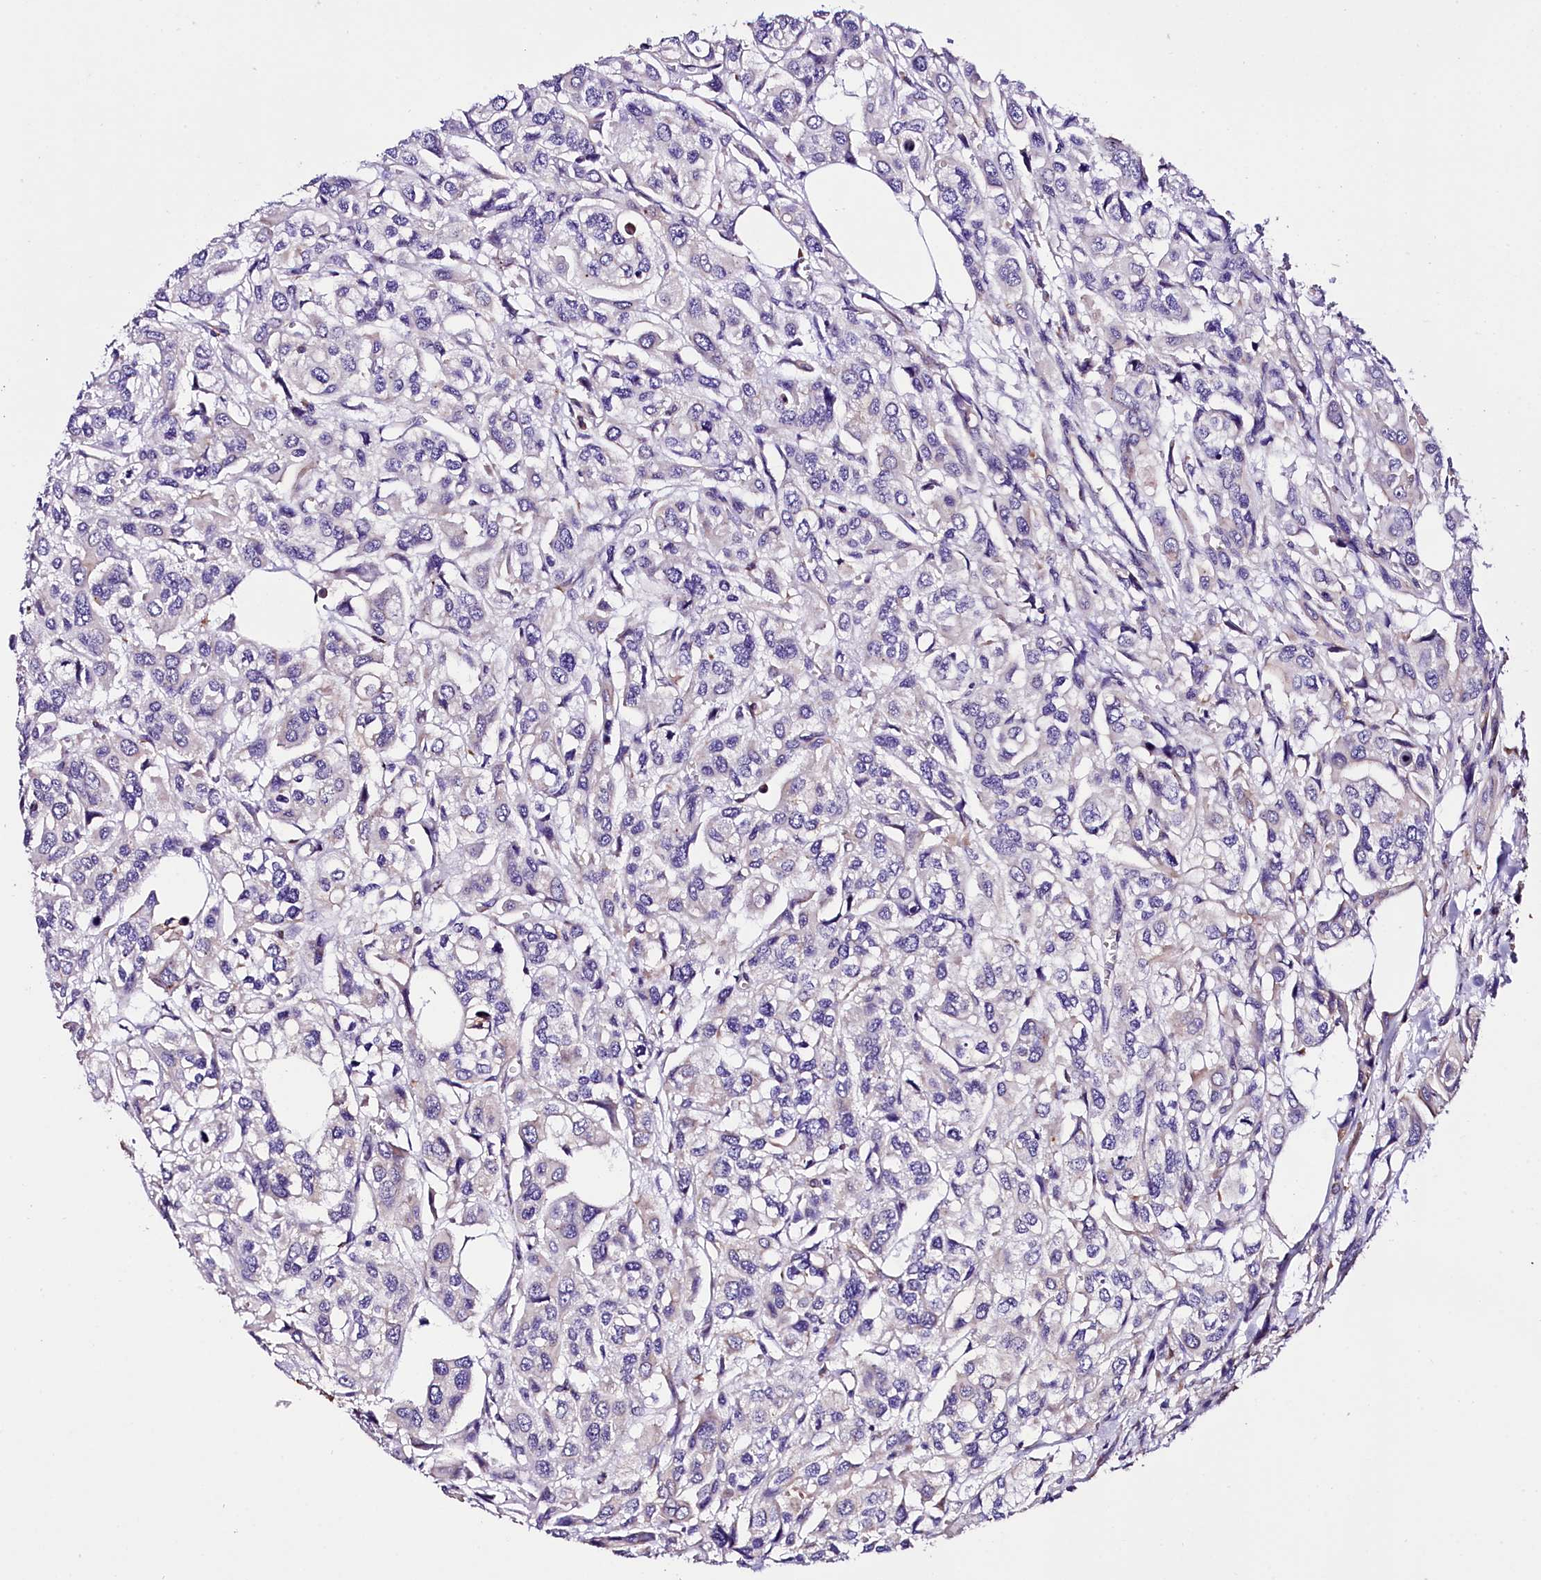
{"staining": {"intensity": "negative", "quantity": "none", "location": "none"}, "tissue": "urothelial cancer", "cell_type": "Tumor cells", "image_type": "cancer", "snomed": [{"axis": "morphology", "description": "Urothelial carcinoma, High grade"}, {"axis": "topography", "description": "Urinary bladder"}], "caption": "Human urothelial carcinoma (high-grade) stained for a protein using immunohistochemistry (IHC) demonstrates no positivity in tumor cells.", "gene": "ACAA2", "patient": {"sex": "male", "age": 67}}